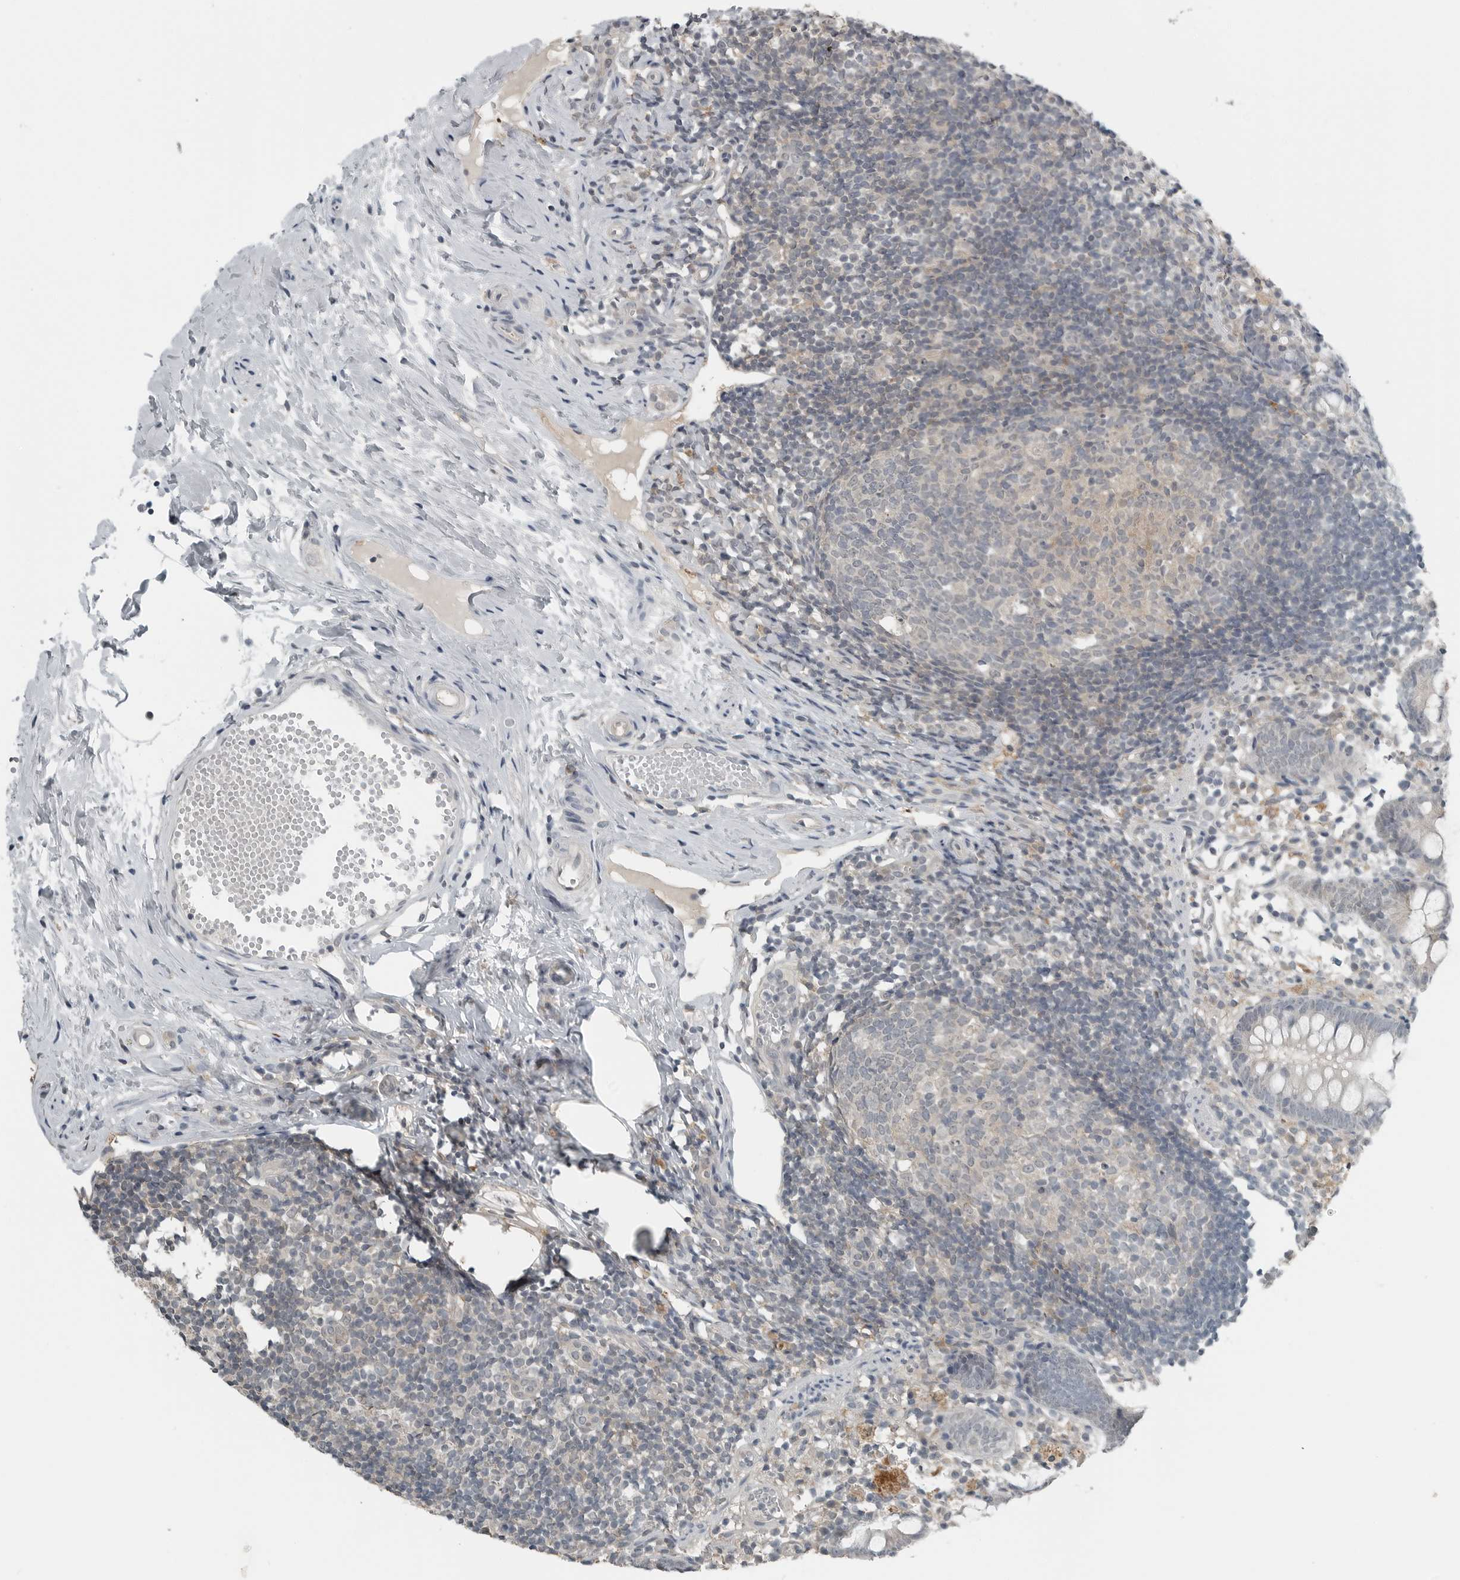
{"staining": {"intensity": "weak", "quantity": "<25%", "location": "cytoplasmic/membranous"}, "tissue": "appendix", "cell_type": "Glandular cells", "image_type": "normal", "snomed": [{"axis": "morphology", "description": "Normal tissue, NOS"}, {"axis": "topography", "description": "Appendix"}], "caption": "Glandular cells are negative for protein expression in unremarkable human appendix. (DAB immunohistochemistry visualized using brightfield microscopy, high magnification).", "gene": "ENSG00000286112", "patient": {"sex": "female", "age": 20}}